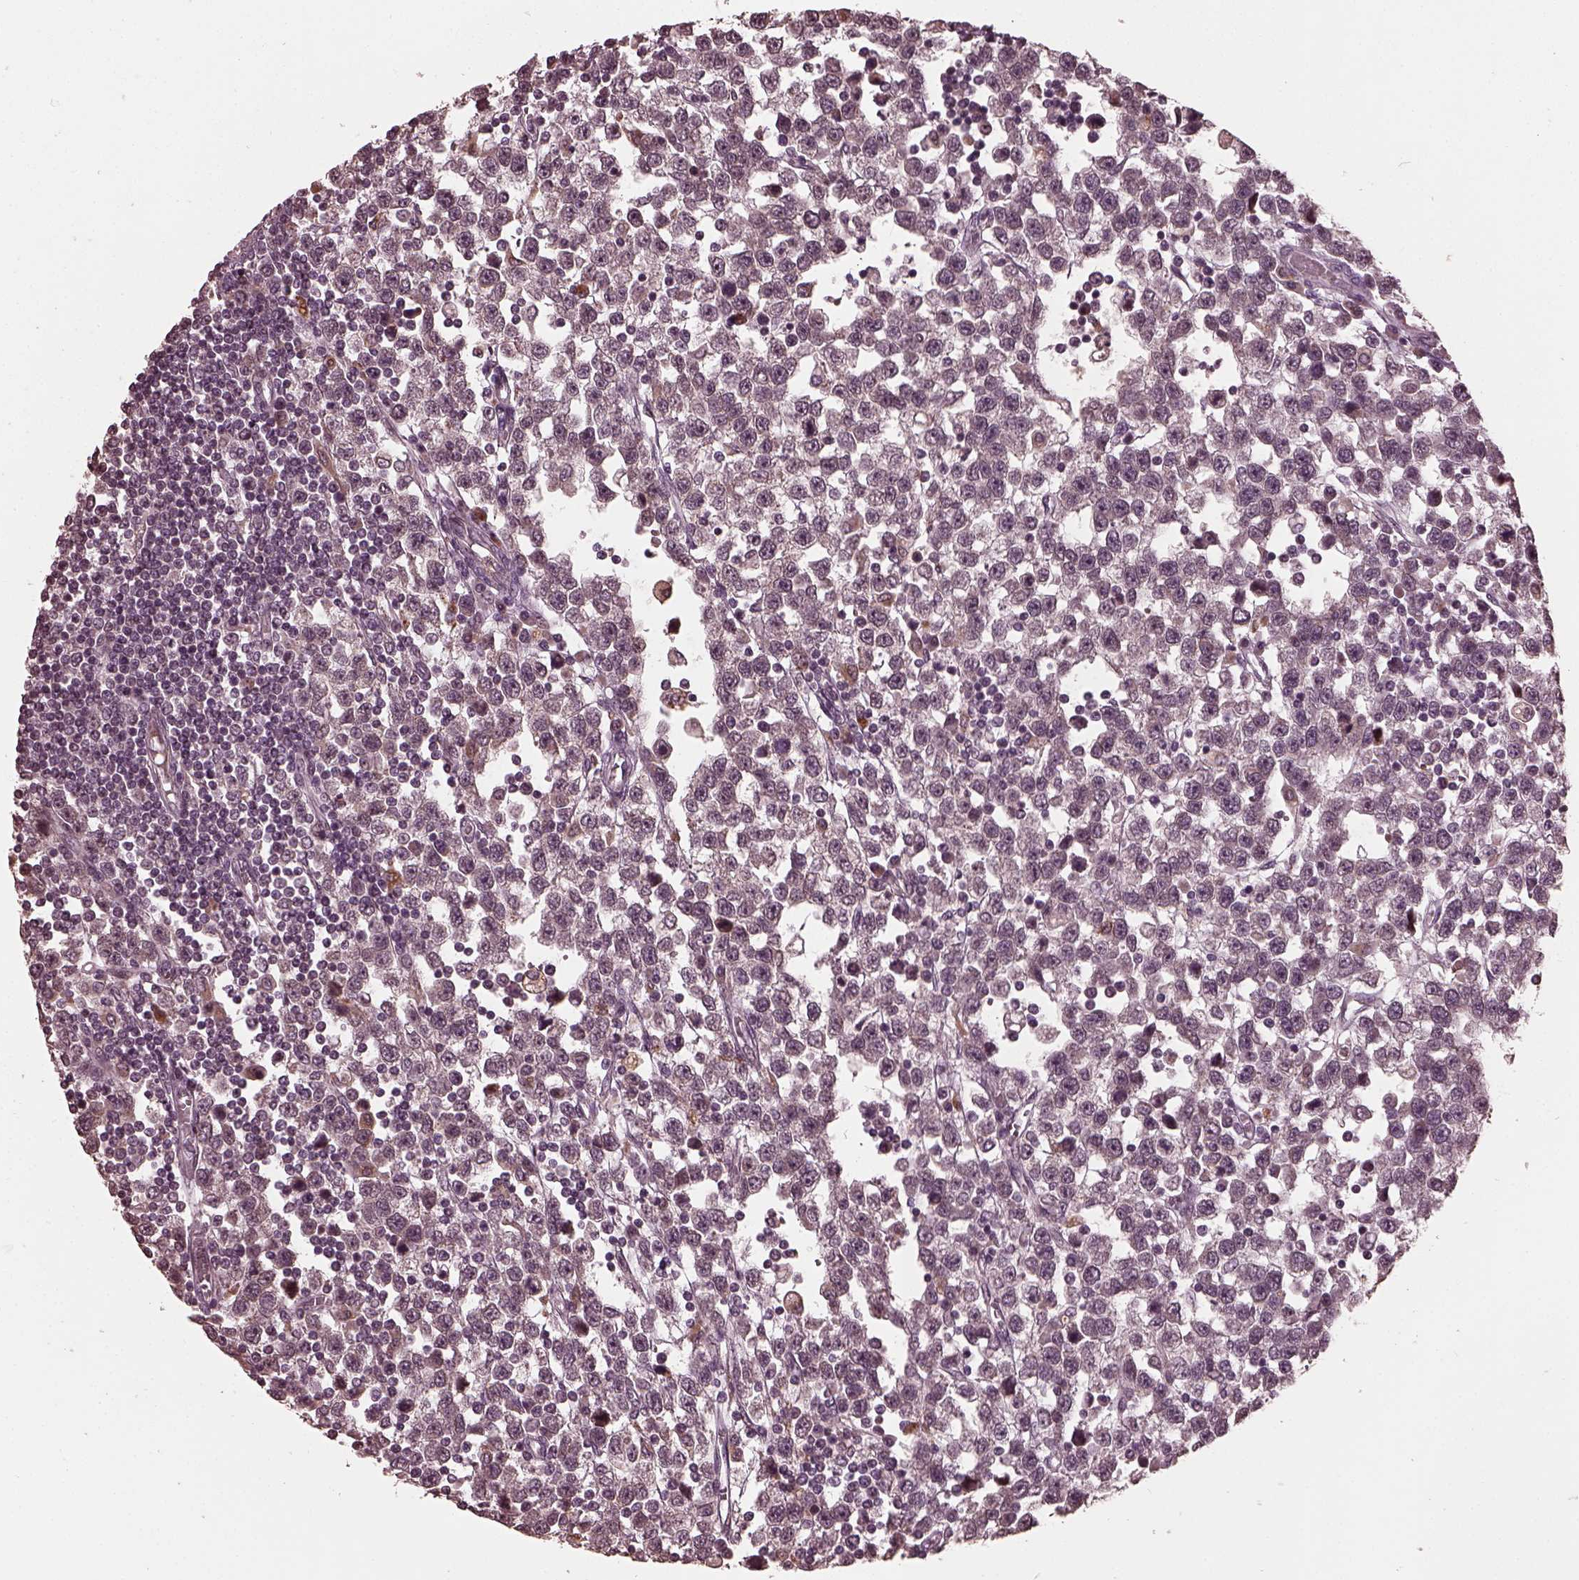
{"staining": {"intensity": "negative", "quantity": "none", "location": "none"}, "tissue": "testis cancer", "cell_type": "Tumor cells", "image_type": "cancer", "snomed": [{"axis": "morphology", "description": "Seminoma, NOS"}, {"axis": "topography", "description": "Testis"}], "caption": "Immunohistochemistry (IHC) histopathology image of testis cancer (seminoma) stained for a protein (brown), which shows no staining in tumor cells. (DAB (3,3'-diaminobenzidine) IHC with hematoxylin counter stain).", "gene": "RUFY3", "patient": {"sex": "male", "age": 34}}